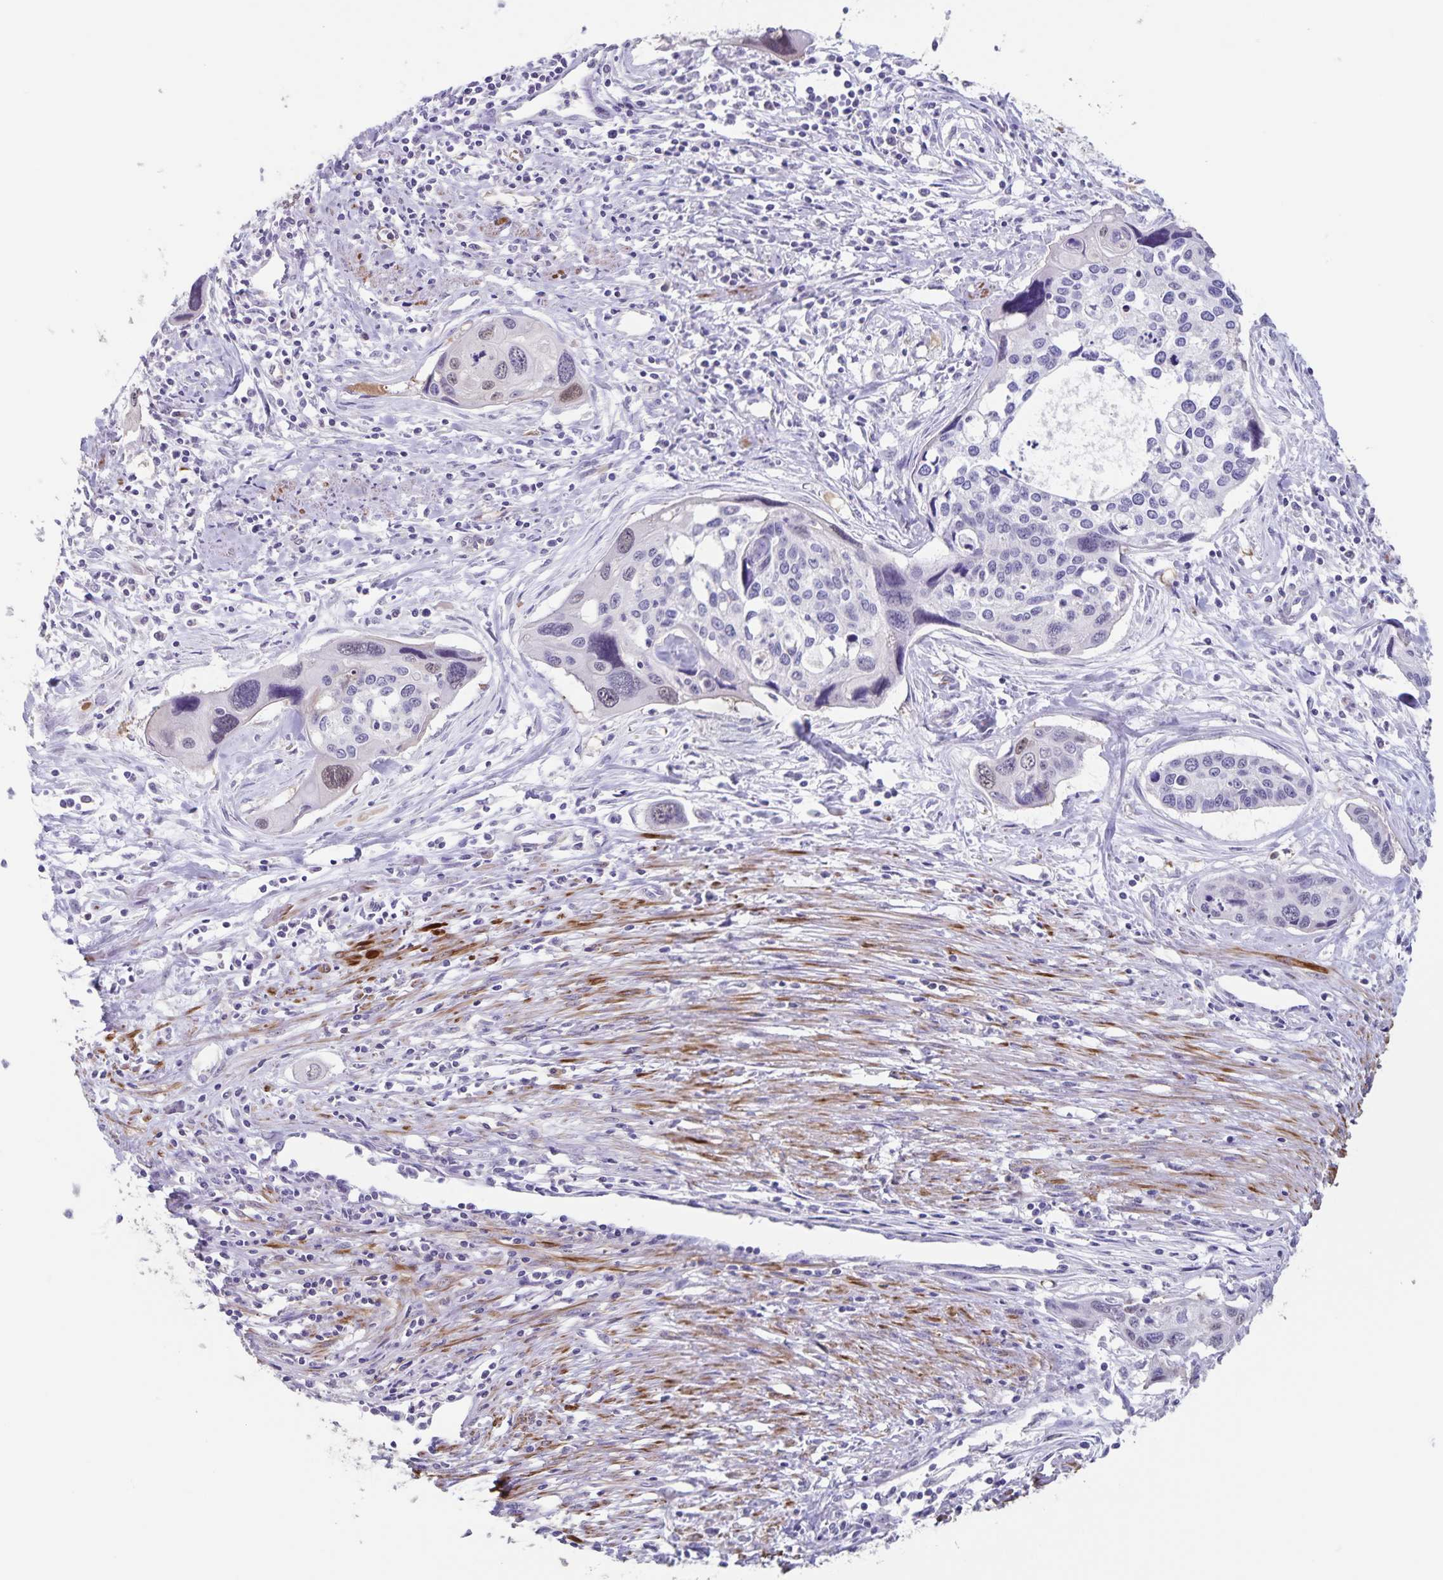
{"staining": {"intensity": "negative", "quantity": "none", "location": "none"}, "tissue": "cervical cancer", "cell_type": "Tumor cells", "image_type": "cancer", "snomed": [{"axis": "morphology", "description": "Squamous cell carcinoma, NOS"}, {"axis": "topography", "description": "Cervix"}], "caption": "IHC of cervical cancer exhibits no positivity in tumor cells.", "gene": "SYNM", "patient": {"sex": "female", "age": 31}}